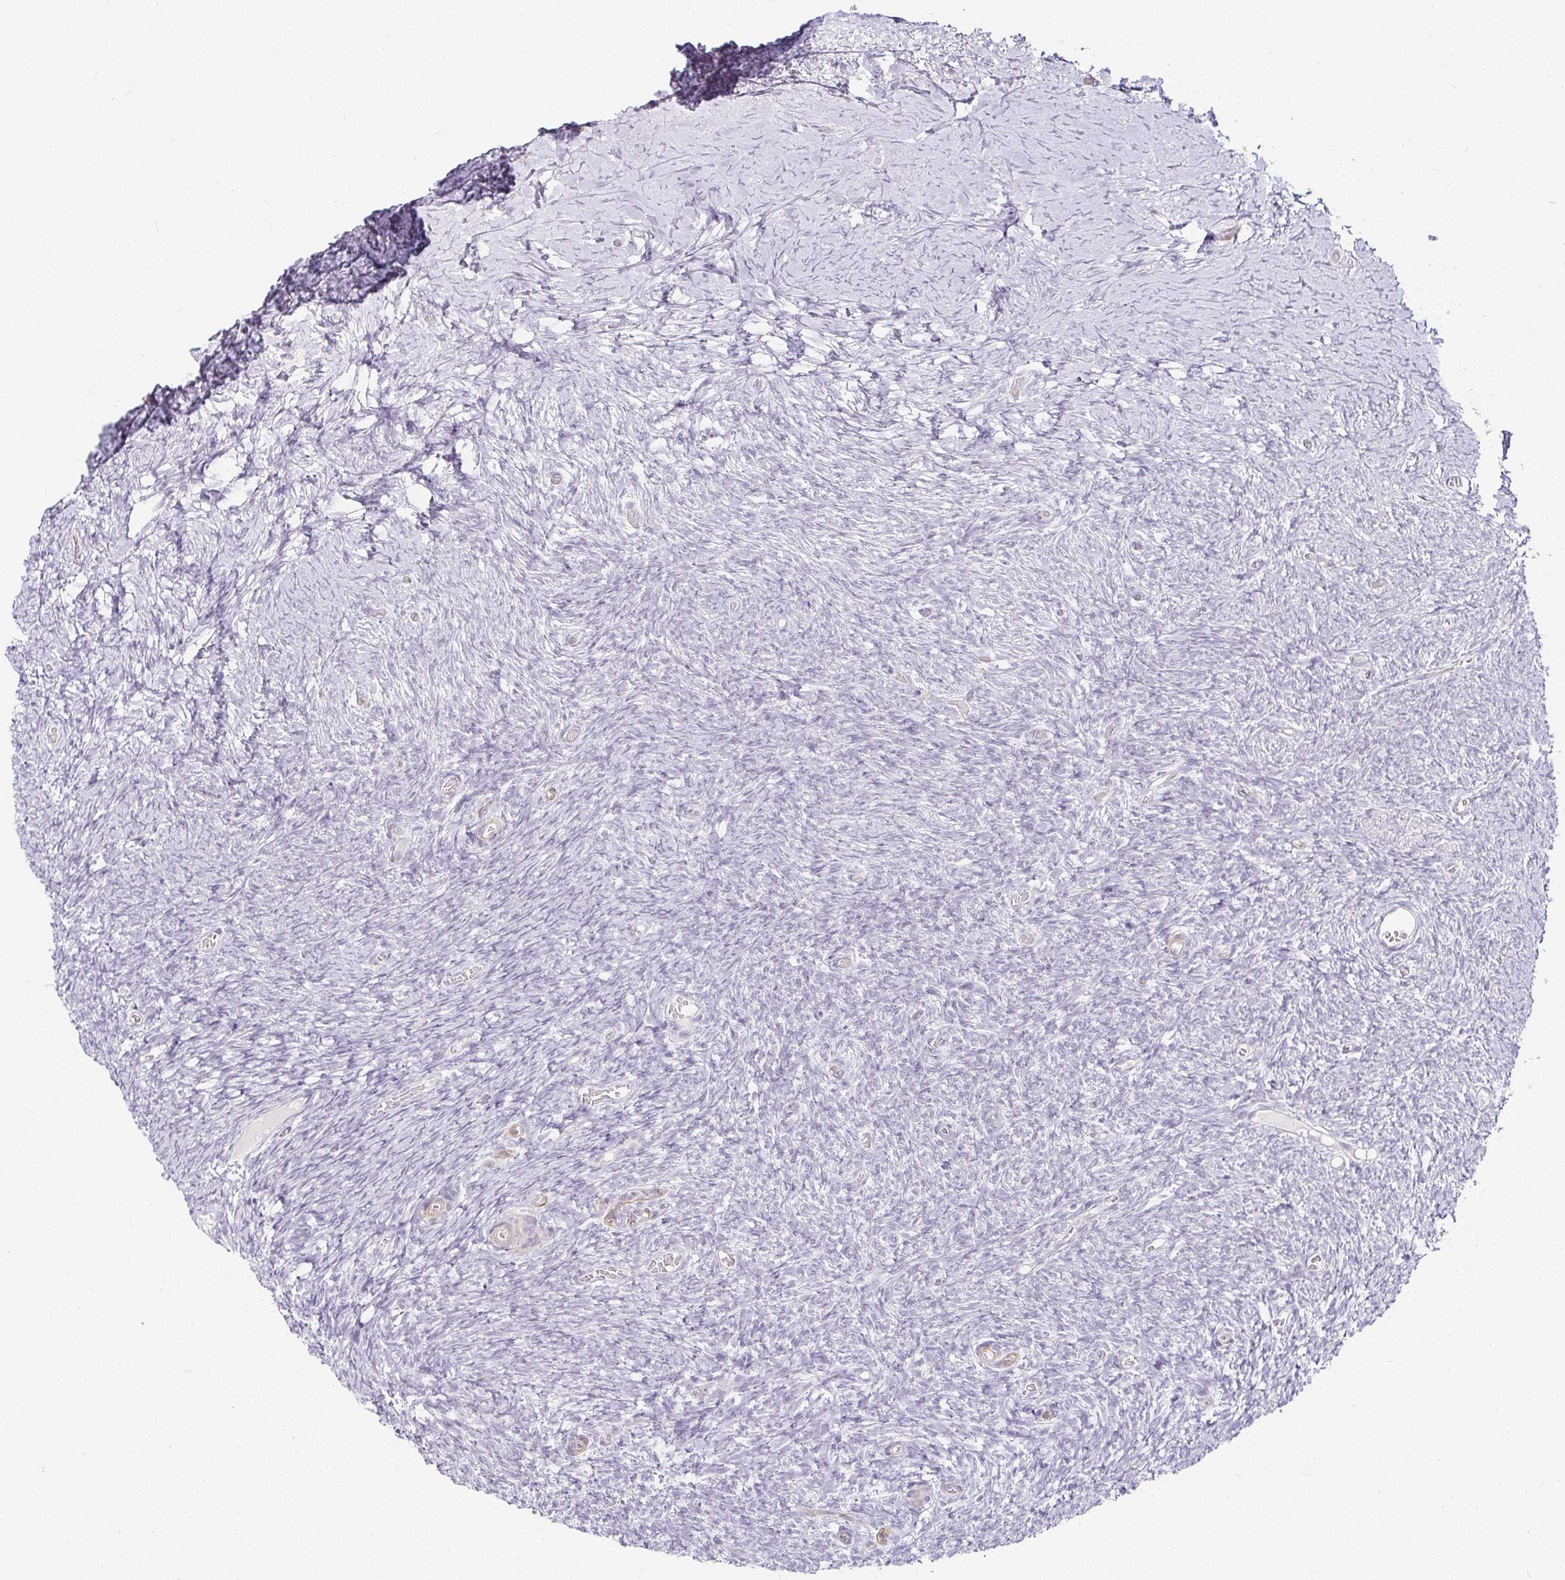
{"staining": {"intensity": "negative", "quantity": "none", "location": "none"}, "tissue": "ovary", "cell_type": "Follicle cells", "image_type": "normal", "snomed": [{"axis": "morphology", "description": "Normal tissue, NOS"}, {"axis": "topography", "description": "Ovary"}], "caption": "Immunohistochemistry (IHC) of normal human ovary displays no staining in follicle cells.", "gene": "ACAN", "patient": {"sex": "female", "age": 39}}